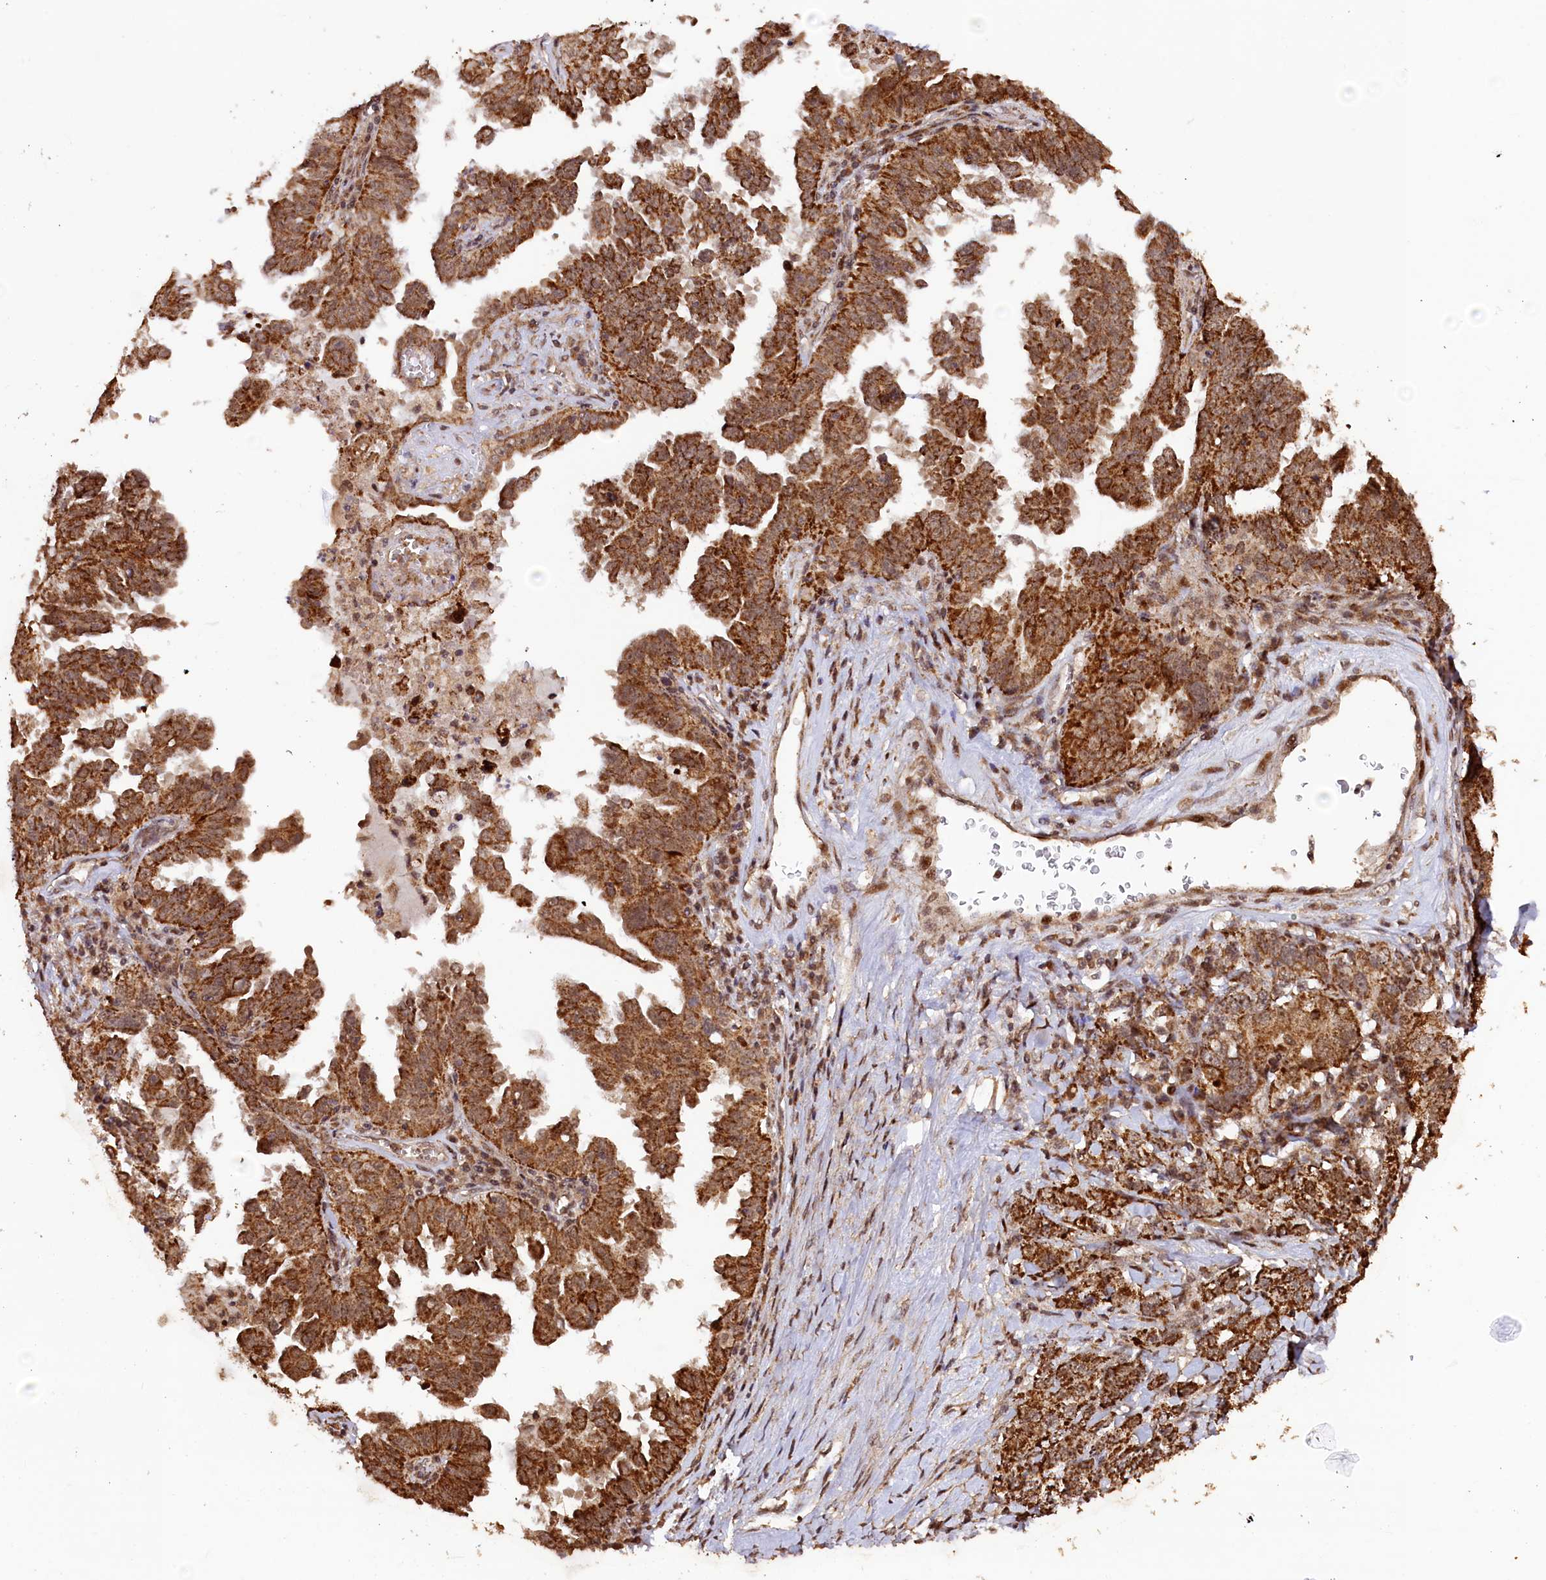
{"staining": {"intensity": "strong", "quantity": ">75%", "location": "cytoplasmic/membranous"}, "tissue": "ovarian cancer", "cell_type": "Tumor cells", "image_type": "cancer", "snomed": [{"axis": "morphology", "description": "Carcinoma, endometroid"}, {"axis": "topography", "description": "Ovary"}], "caption": "High-magnification brightfield microscopy of endometroid carcinoma (ovarian) stained with DAB (3,3'-diaminobenzidine) (brown) and counterstained with hematoxylin (blue). tumor cells exhibit strong cytoplasmic/membranous staining is identified in about>75% of cells.", "gene": "SHPRH", "patient": {"sex": "female", "age": 62}}